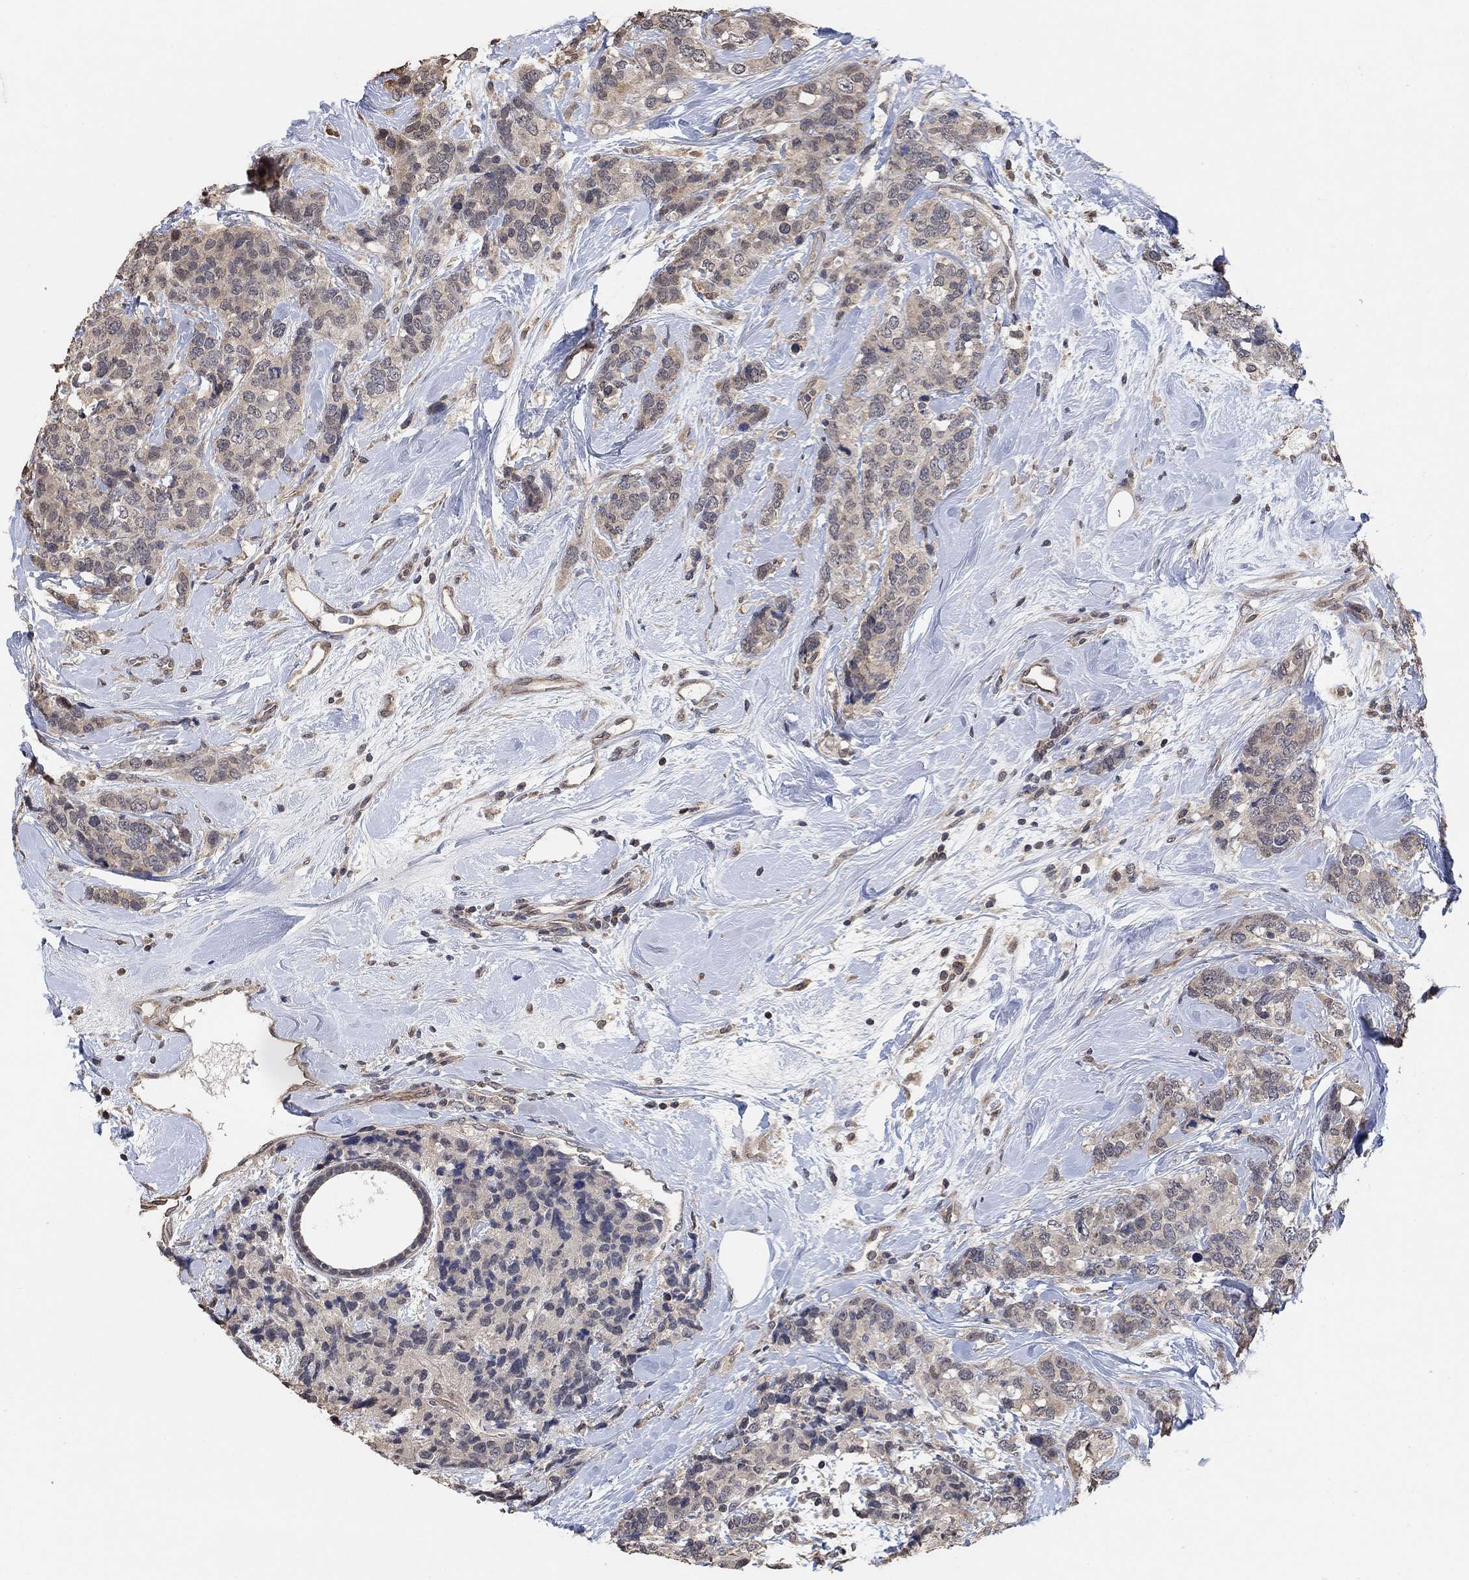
{"staining": {"intensity": "negative", "quantity": "none", "location": "none"}, "tissue": "breast cancer", "cell_type": "Tumor cells", "image_type": "cancer", "snomed": [{"axis": "morphology", "description": "Lobular carcinoma"}, {"axis": "topography", "description": "Breast"}], "caption": "This is an immunohistochemistry (IHC) histopathology image of breast cancer. There is no expression in tumor cells.", "gene": "UNC5B", "patient": {"sex": "female", "age": 59}}